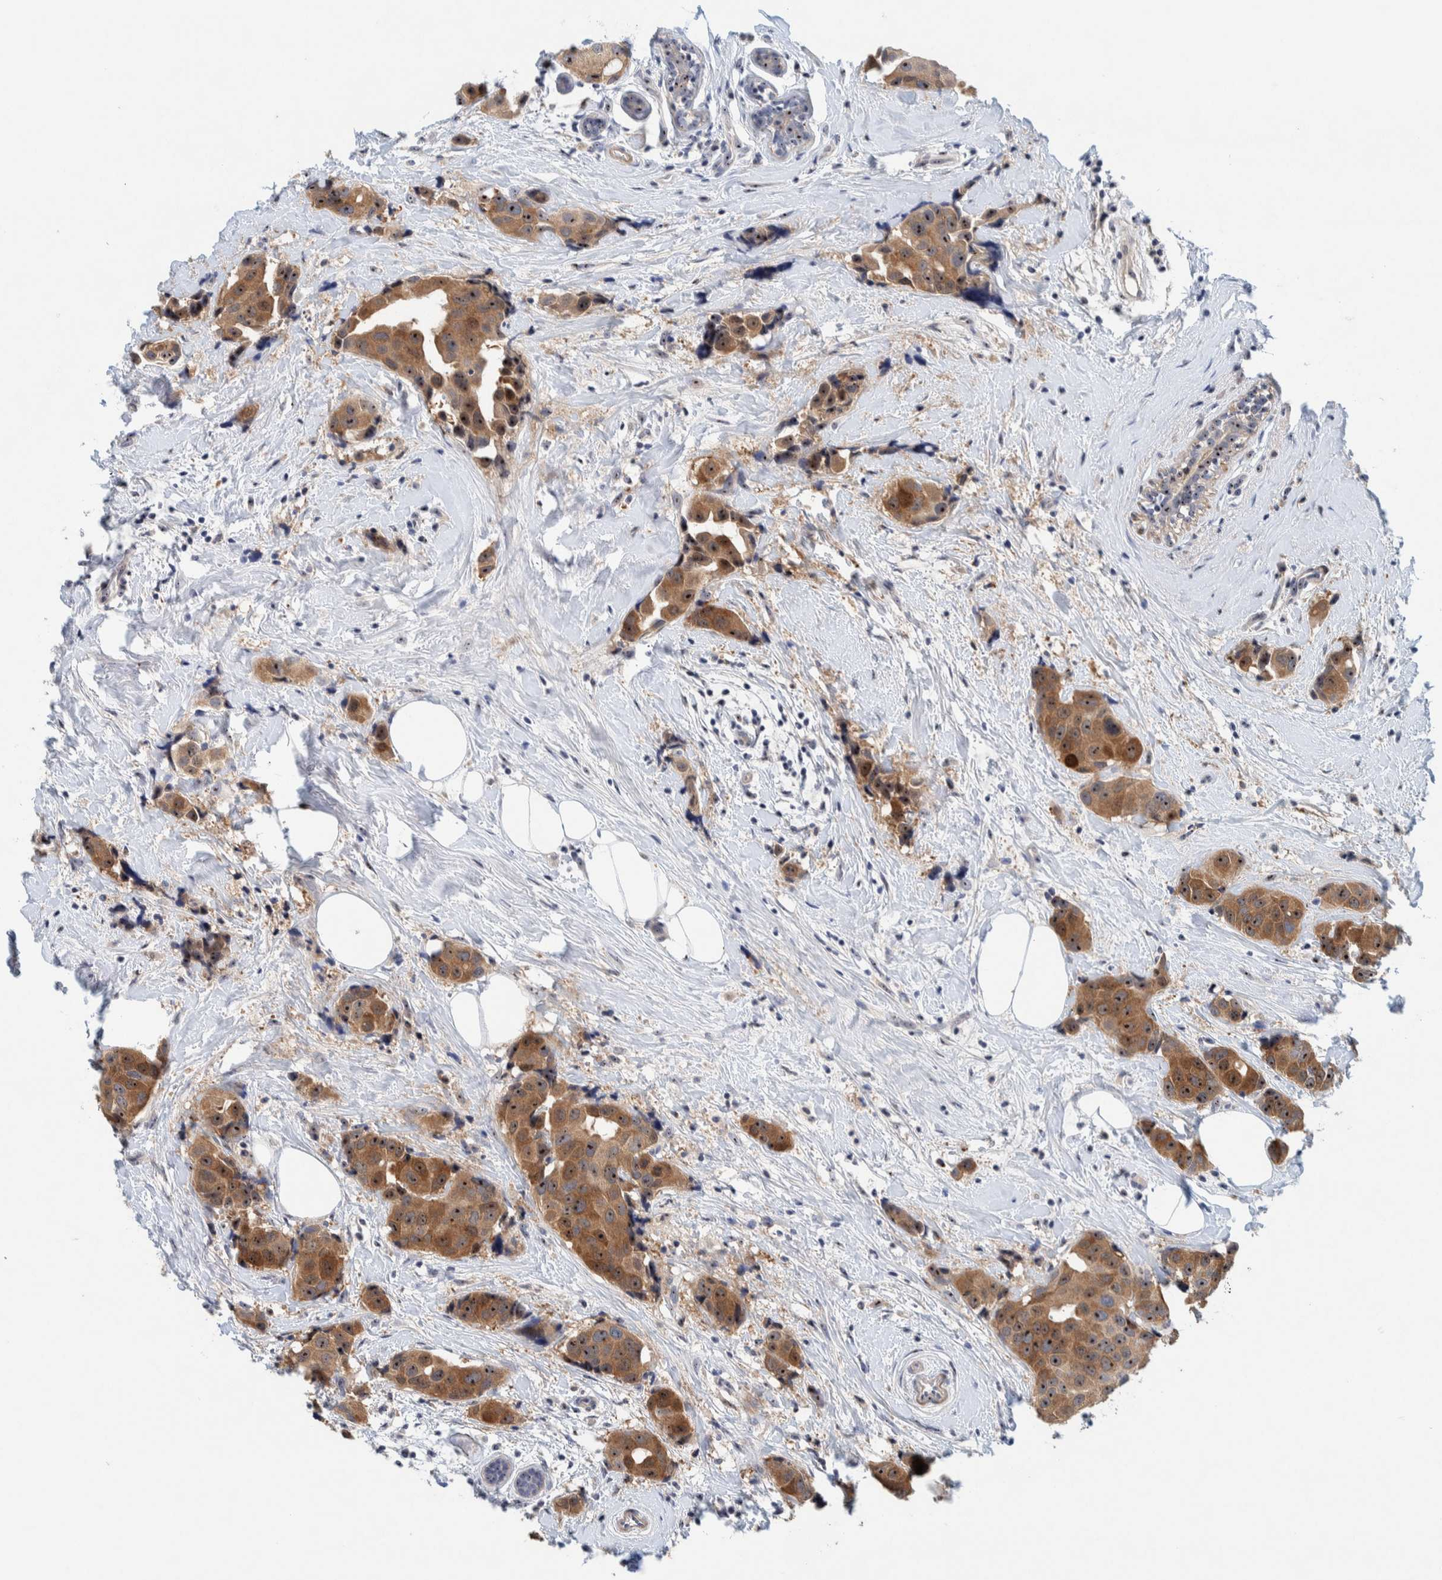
{"staining": {"intensity": "strong", "quantity": ">75%", "location": "cytoplasmic/membranous,nuclear"}, "tissue": "breast cancer", "cell_type": "Tumor cells", "image_type": "cancer", "snomed": [{"axis": "morphology", "description": "Normal tissue, NOS"}, {"axis": "morphology", "description": "Duct carcinoma"}, {"axis": "topography", "description": "Breast"}], "caption": "Immunohistochemical staining of breast cancer shows high levels of strong cytoplasmic/membranous and nuclear positivity in approximately >75% of tumor cells.", "gene": "NOL11", "patient": {"sex": "female", "age": 39}}